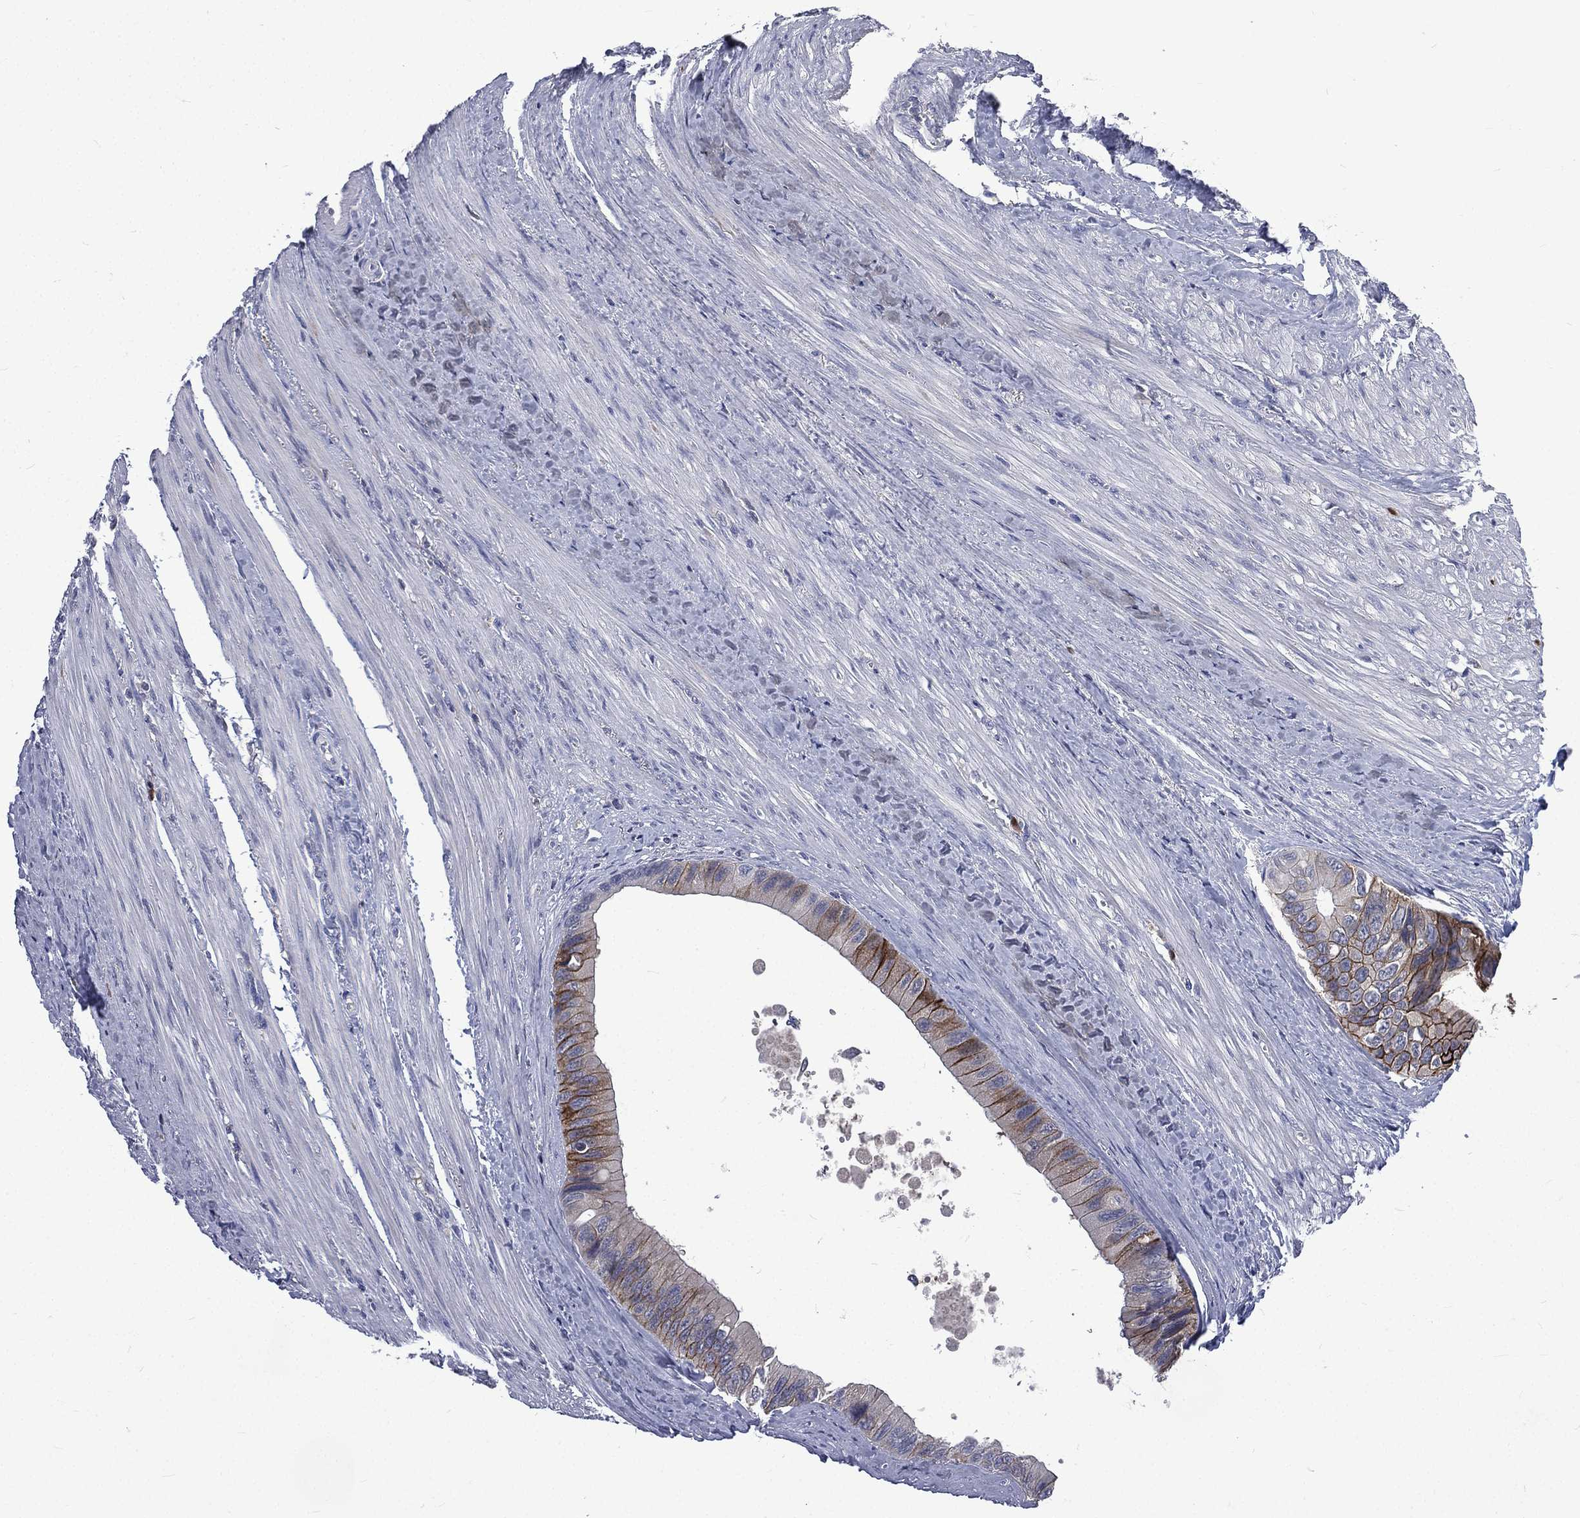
{"staining": {"intensity": "strong", "quantity": "<25%", "location": "cytoplasmic/membranous"}, "tissue": "colorectal cancer", "cell_type": "Tumor cells", "image_type": "cancer", "snomed": [{"axis": "morphology", "description": "Normal tissue, NOS"}, {"axis": "morphology", "description": "Adenocarcinoma, NOS"}, {"axis": "topography", "description": "Colon"}], "caption": "This image displays IHC staining of adenocarcinoma (colorectal), with medium strong cytoplasmic/membranous staining in approximately <25% of tumor cells.", "gene": "CA12", "patient": {"sex": "male", "age": 65}}